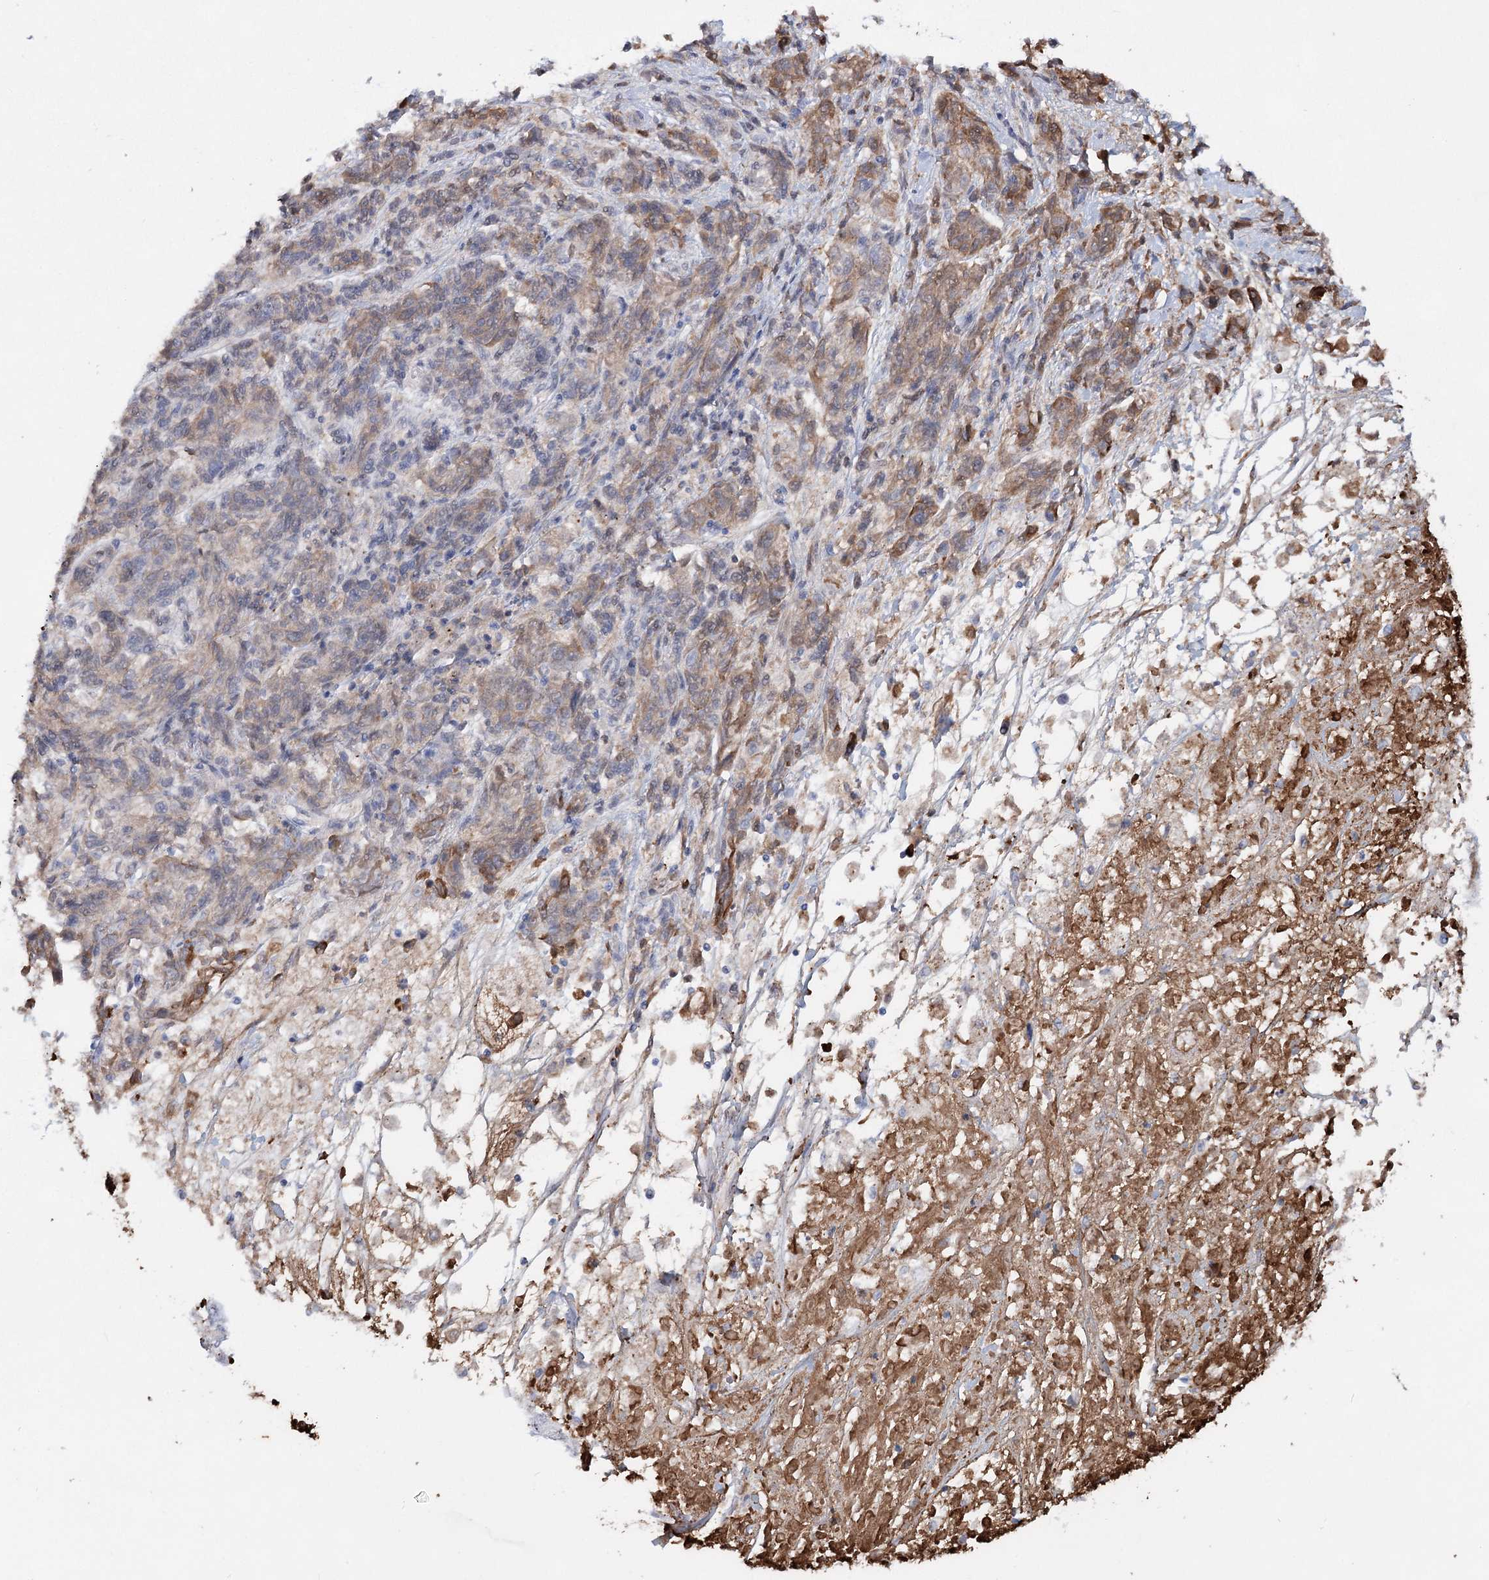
{"staining": {"intensity": "weak", "quantity": "<25%", "location": "cytoplasmic/membranous"}, "tissue": "melanoma", "cell_type": "Tumor cells", "image_type": "cancer", "snomed": [{"axis": "morphology", "description": "Malignant melanoma, NOS"}, {"axis": "topography", "description": "Skin"}], "caption": "An immunohistochemistry (IHC) histopathology image of malignant melanoma is shown. There is no staining in tumor cells of malignant melanoma.", "gene": "TASOR2", "patient": {"sex": "male", "age": 53}}